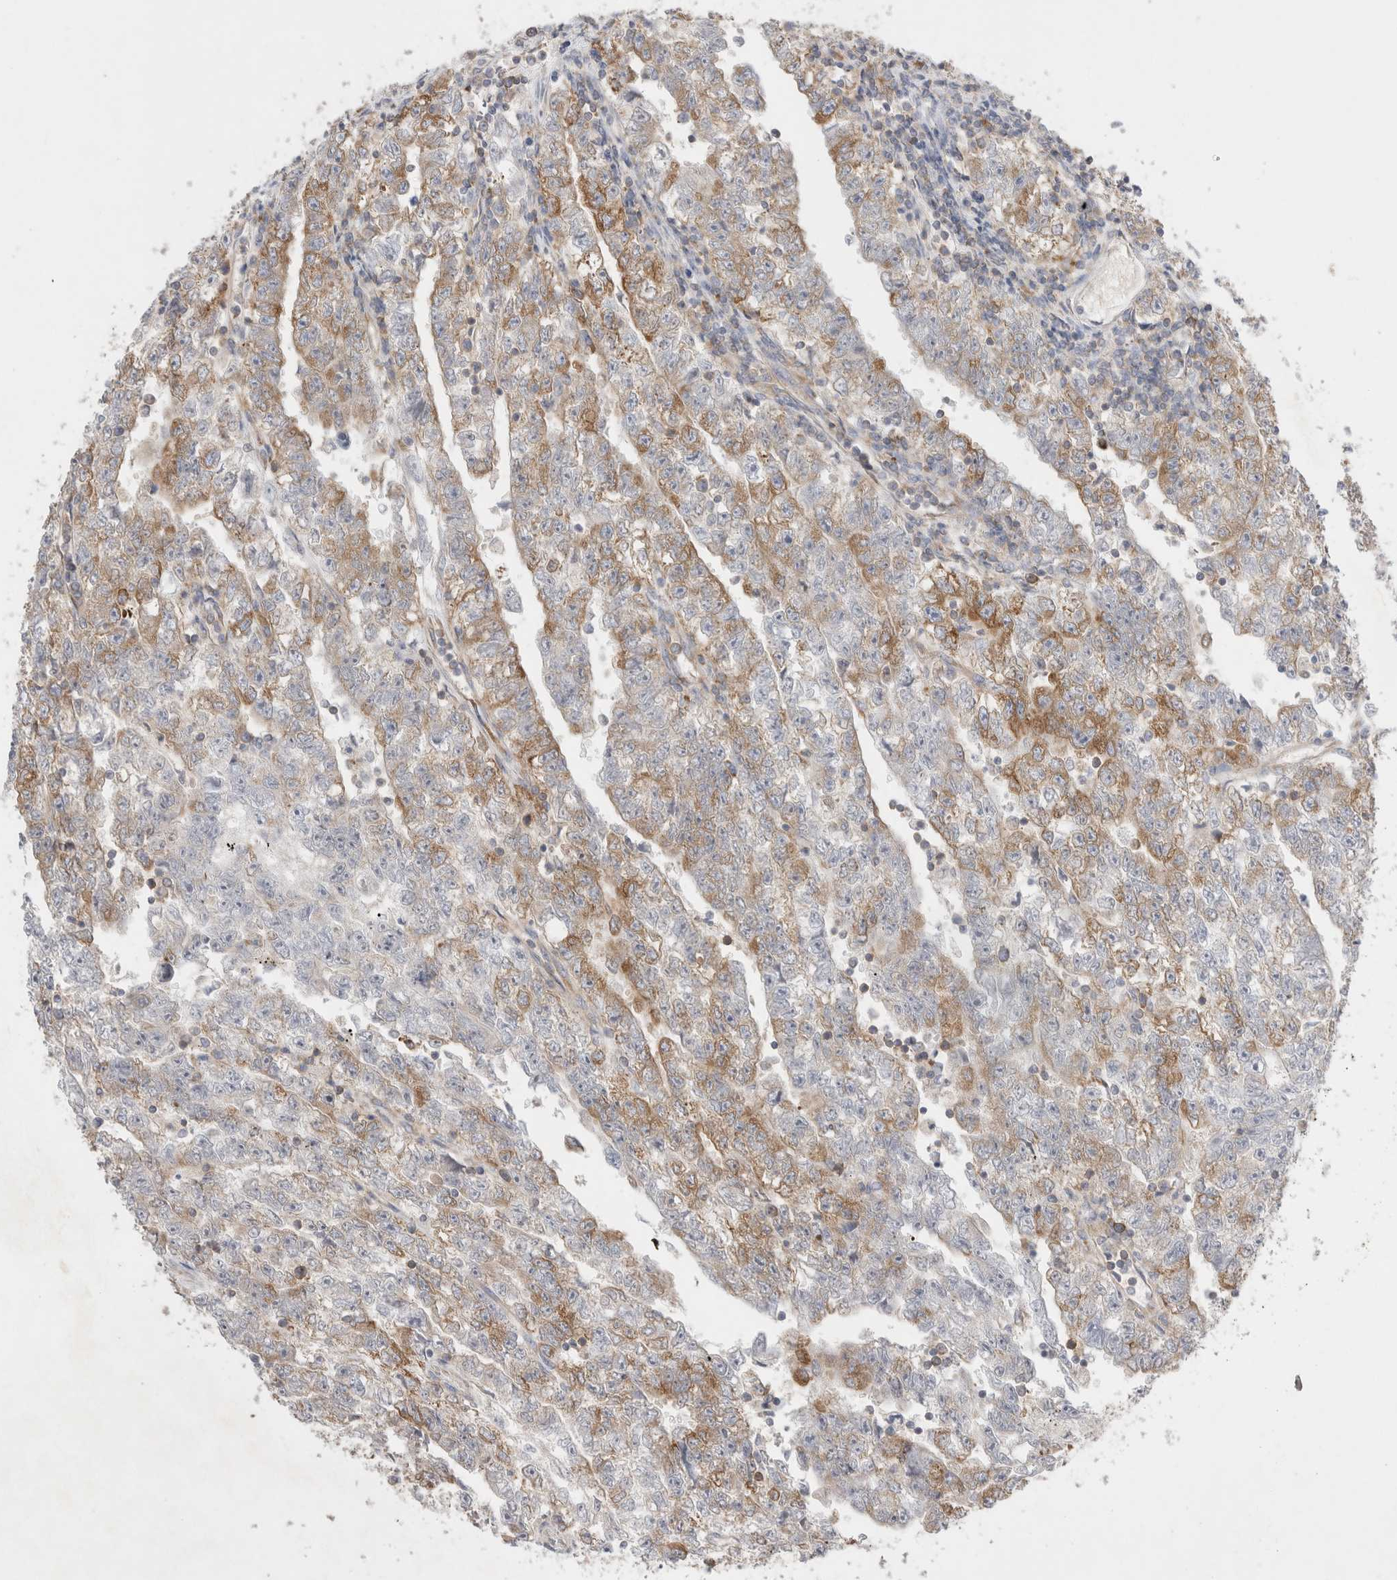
{"staining": {"intensity": "moderate", "quantity": ">75%", "location": "cytoplasmic/membranous"}, "tissue": "testis cancer", "cell_type": "Tumor cells", "image_type": "cancer", "snomed": [{"axis": "morphology", "description": "Carcinoma, Embryonal, NOS"}, {"axis": "topography", "description": "Testis"}], "caption": "Immunohistochemistry (IHC) micrograph of testis cancer stained for a protein (brown), which displays medium levels of moderate cytoplasmic/membranous expression in approximately >75% of tumor cells.", "gene": "ZNF23", "patient": {"sex": "male", "age": 25}}